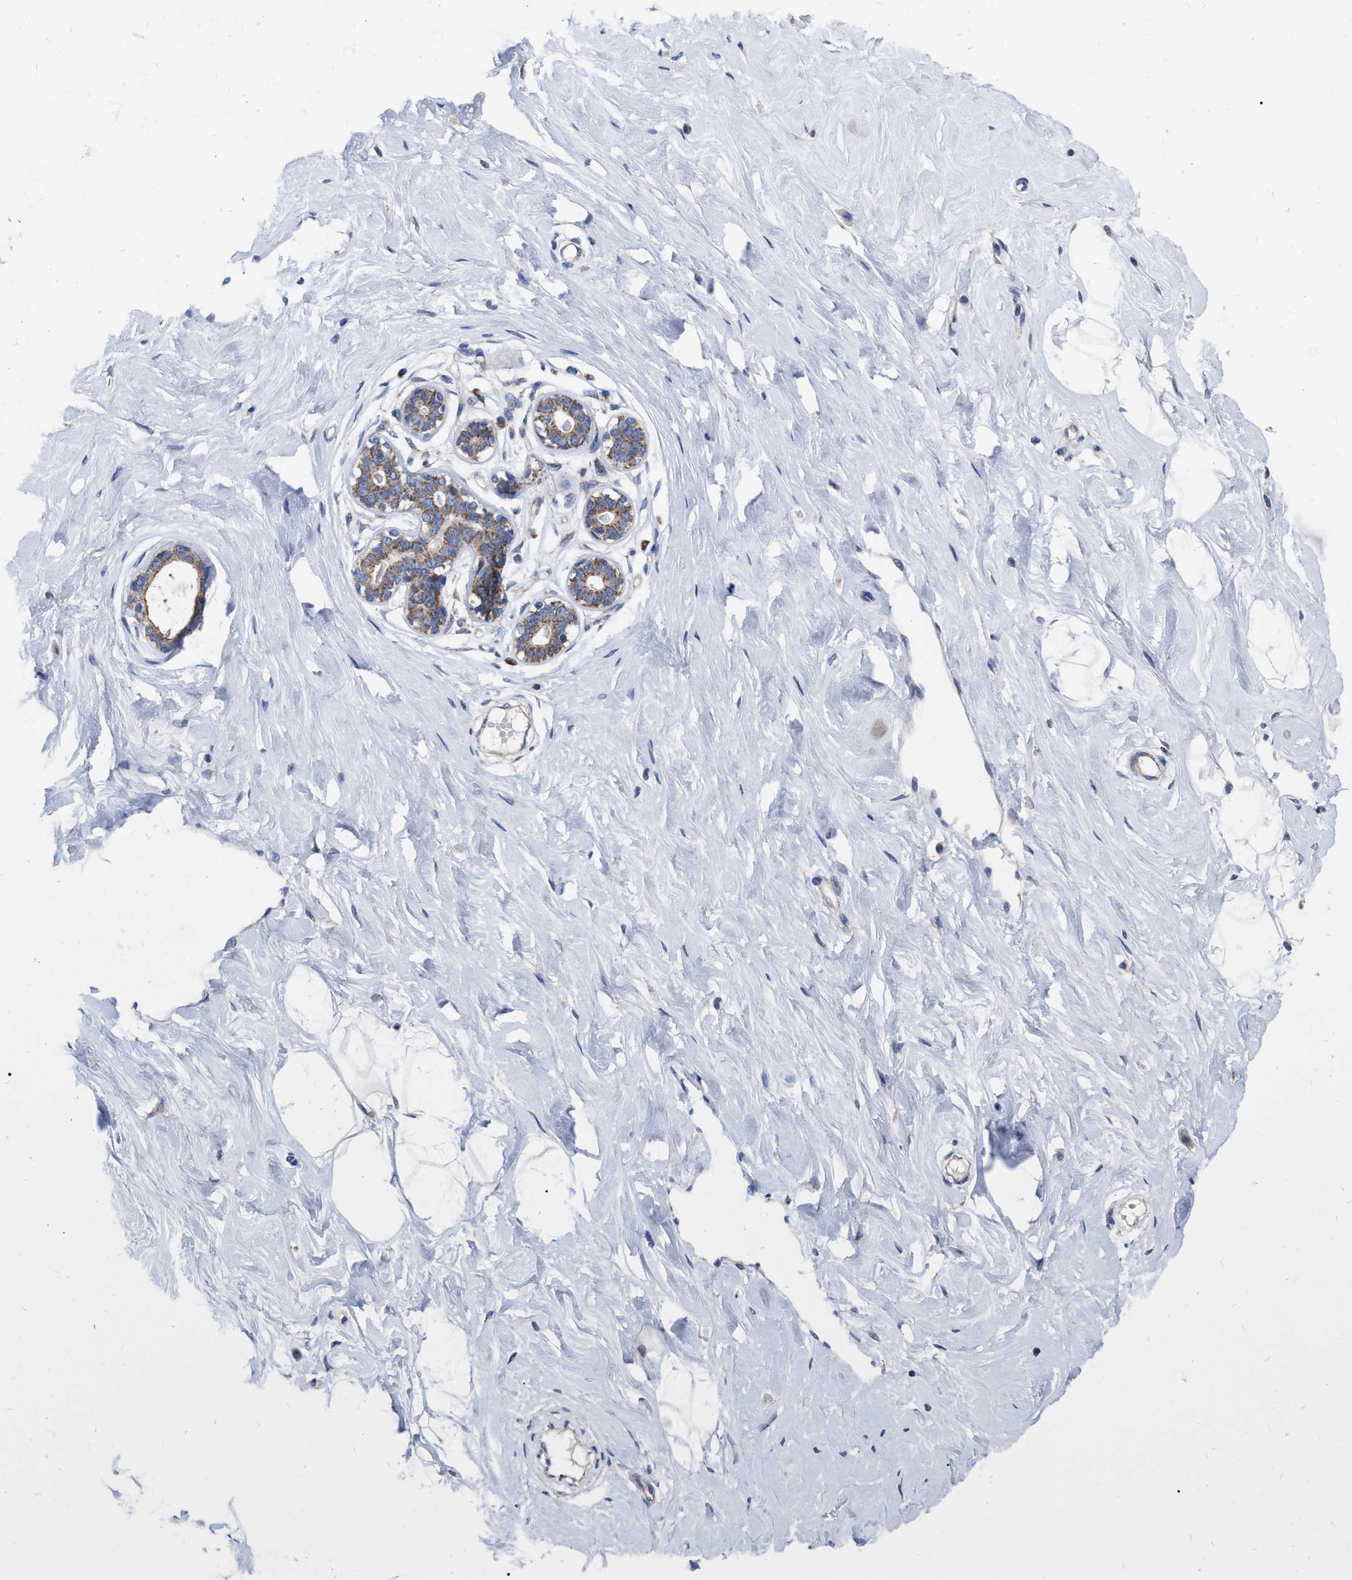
{"staining": {"intensity": "negative", "quantity": "none", "location": "none"}, "tissue": "breast", "cell_type": "Adipocytes", "image_type": "normal", "snomed": [{"axis": "morphology", "description": "Normal tissue, NOS"}, {"axis": "topography", "description": "Breast"}], "caption": "DAB (3,3'-diaminobenzidine) immunohistochemical staining of unremarkable human breast shows no significant positivity in adipocytes.", "gene": "CDKN2C", "patient": {"sex": "female", "age": 23}}